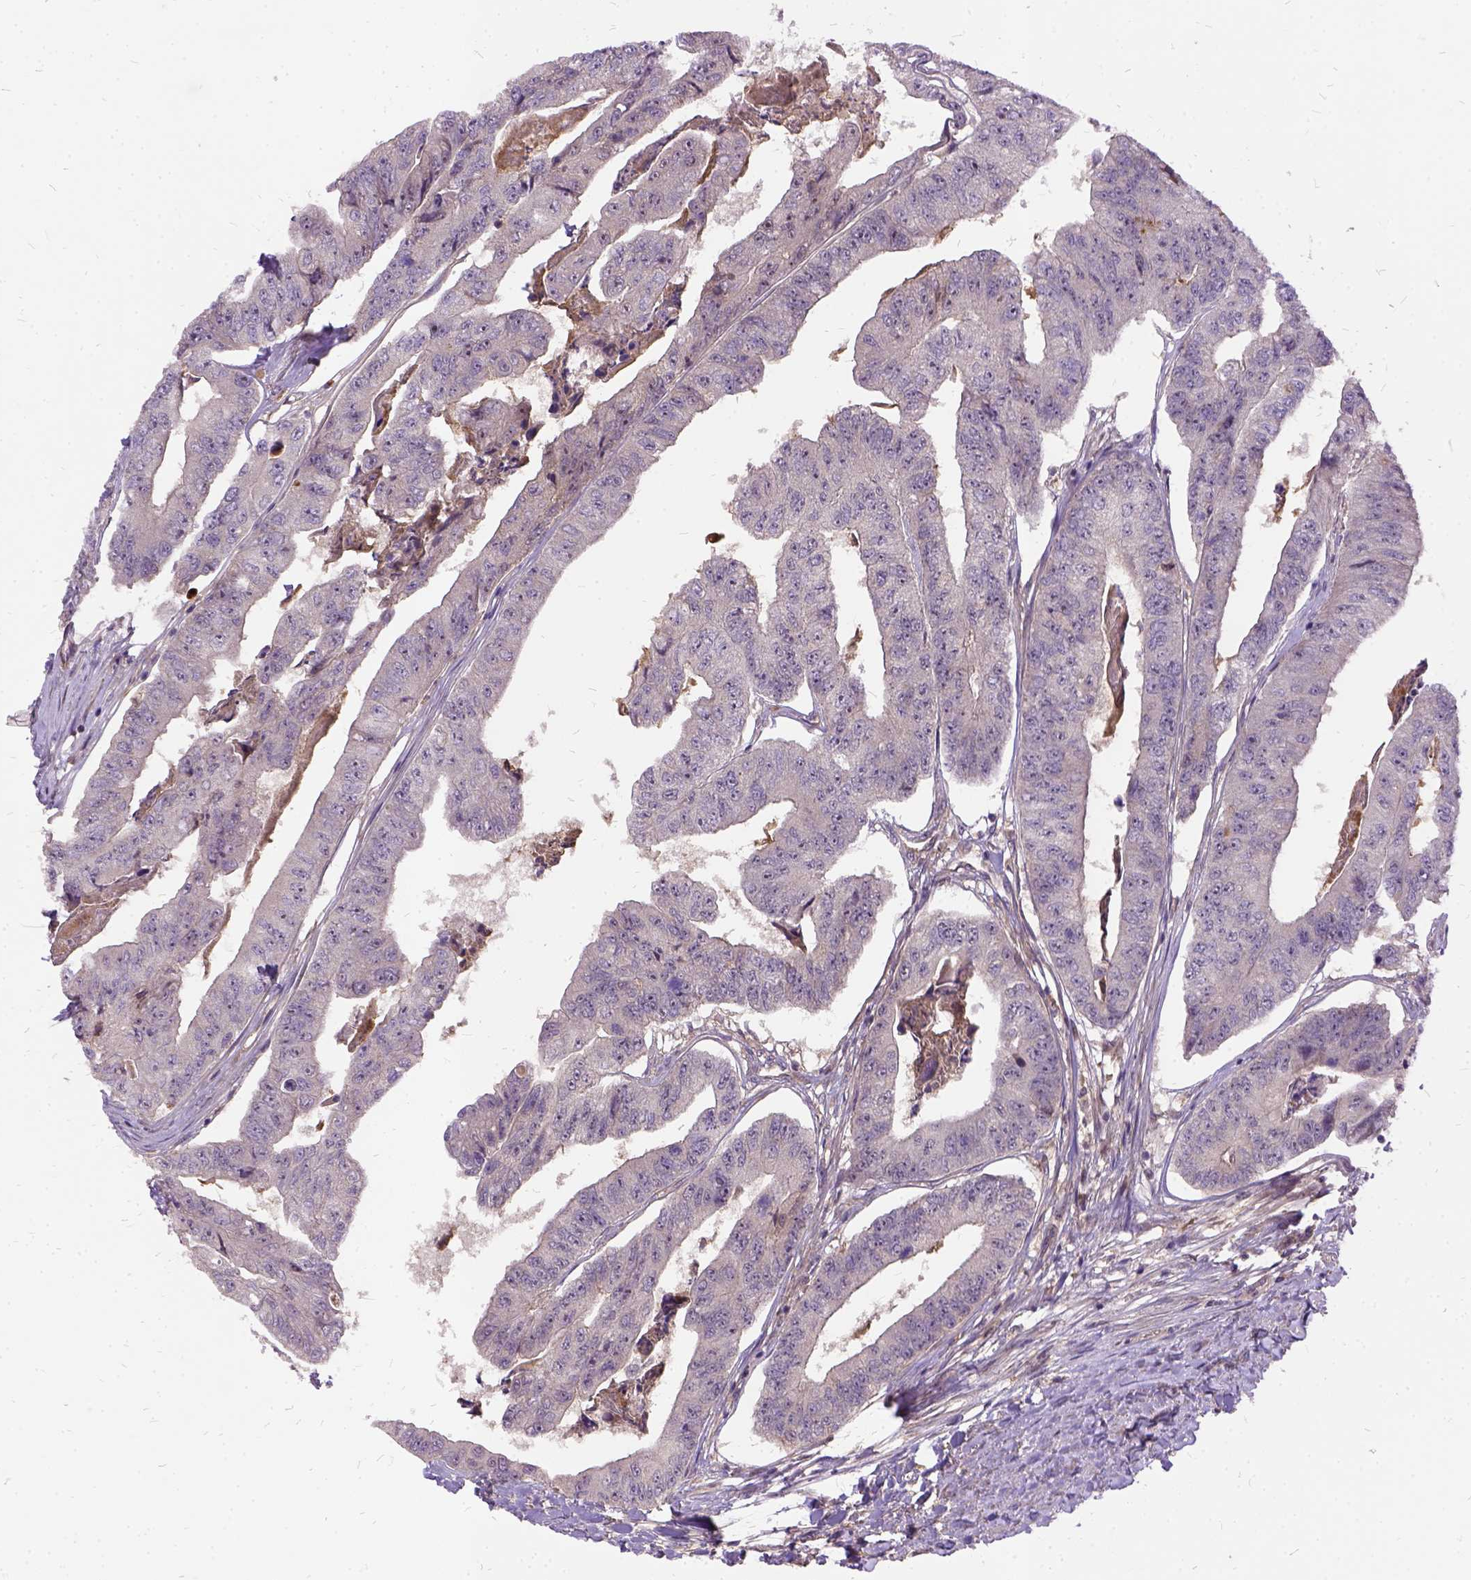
{"staining": {"intensity": "negative", "quantity": "none", "location": "none"}, "tissue": "colorectal cancer", "cell_type": "Tumor cells", "image_type": "cancer", "snomed": [{"axis": "morphology", "description": "Adenocarcinoma, NOS"}, {"axis": "topography", "description": "Colon"}], "caption": "An immunohistochemistry micrograph of colorectal cancer (adenocarcinoma) is shown. There is no staining in tumor cells of colorectal cancer (adenocarcinoma).", "gene": "ILRUN", "patient": {"sex": "female", "age": 67}}